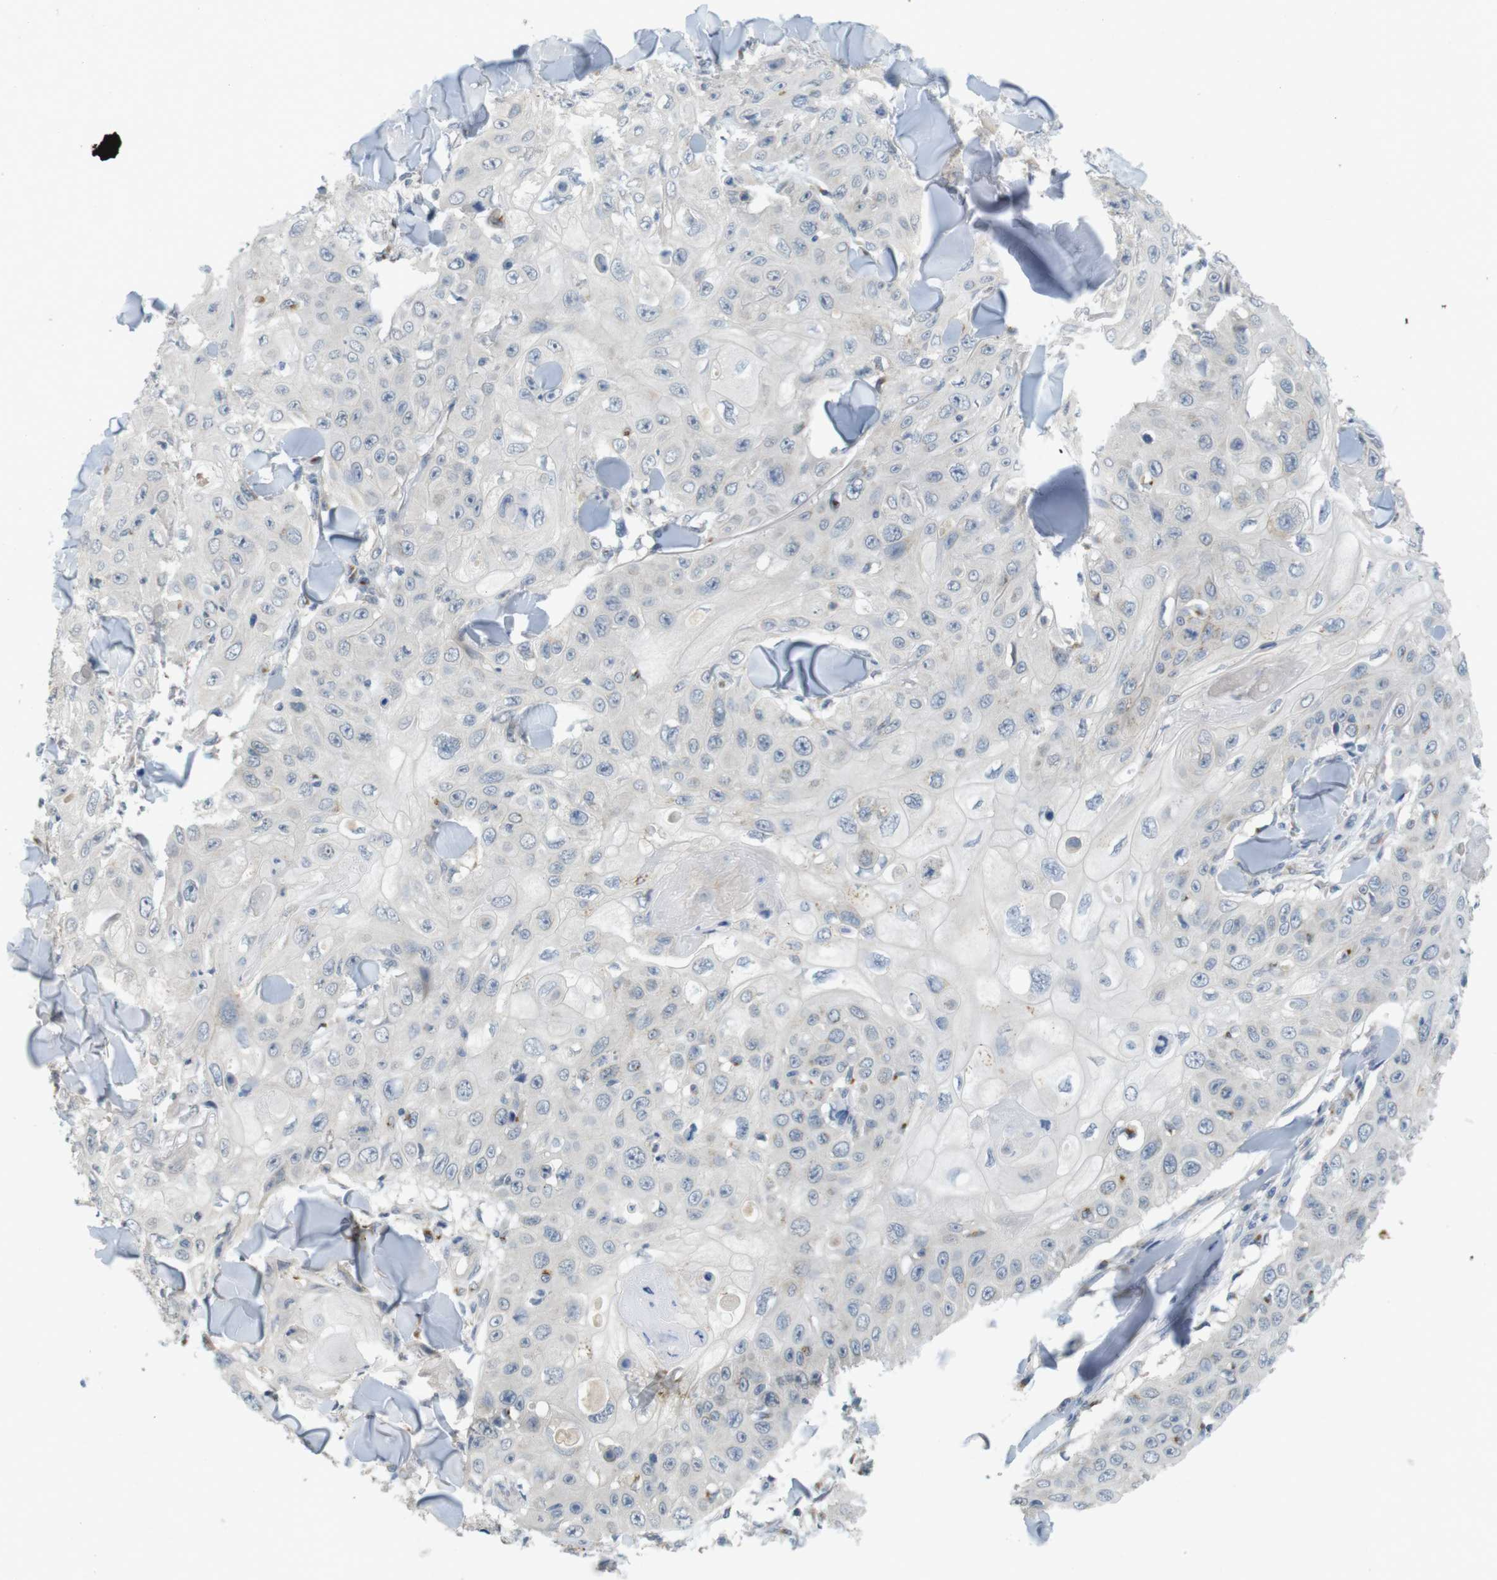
{"staining": {"intensity": "negative", "quantity": "none", "location": "none"}, "tissue": "skin cancer", "cell_type": "Tumor cells", "image_type": "cancer", "snomed": [{"axis": "morphology", "description": "Squamous cell carcinoma, NOS"}, {"axis": "topography", "description": "Skin"}], "caption": "High magnification brightfield microscopy of skin squamous cell carcinoma stained with DAB (brown) and counterstained with hematoxylin (blue): tumor cells show no significant staining.", "gene": "YIPF3", "patient": {"sex": "male", "age": 86}}